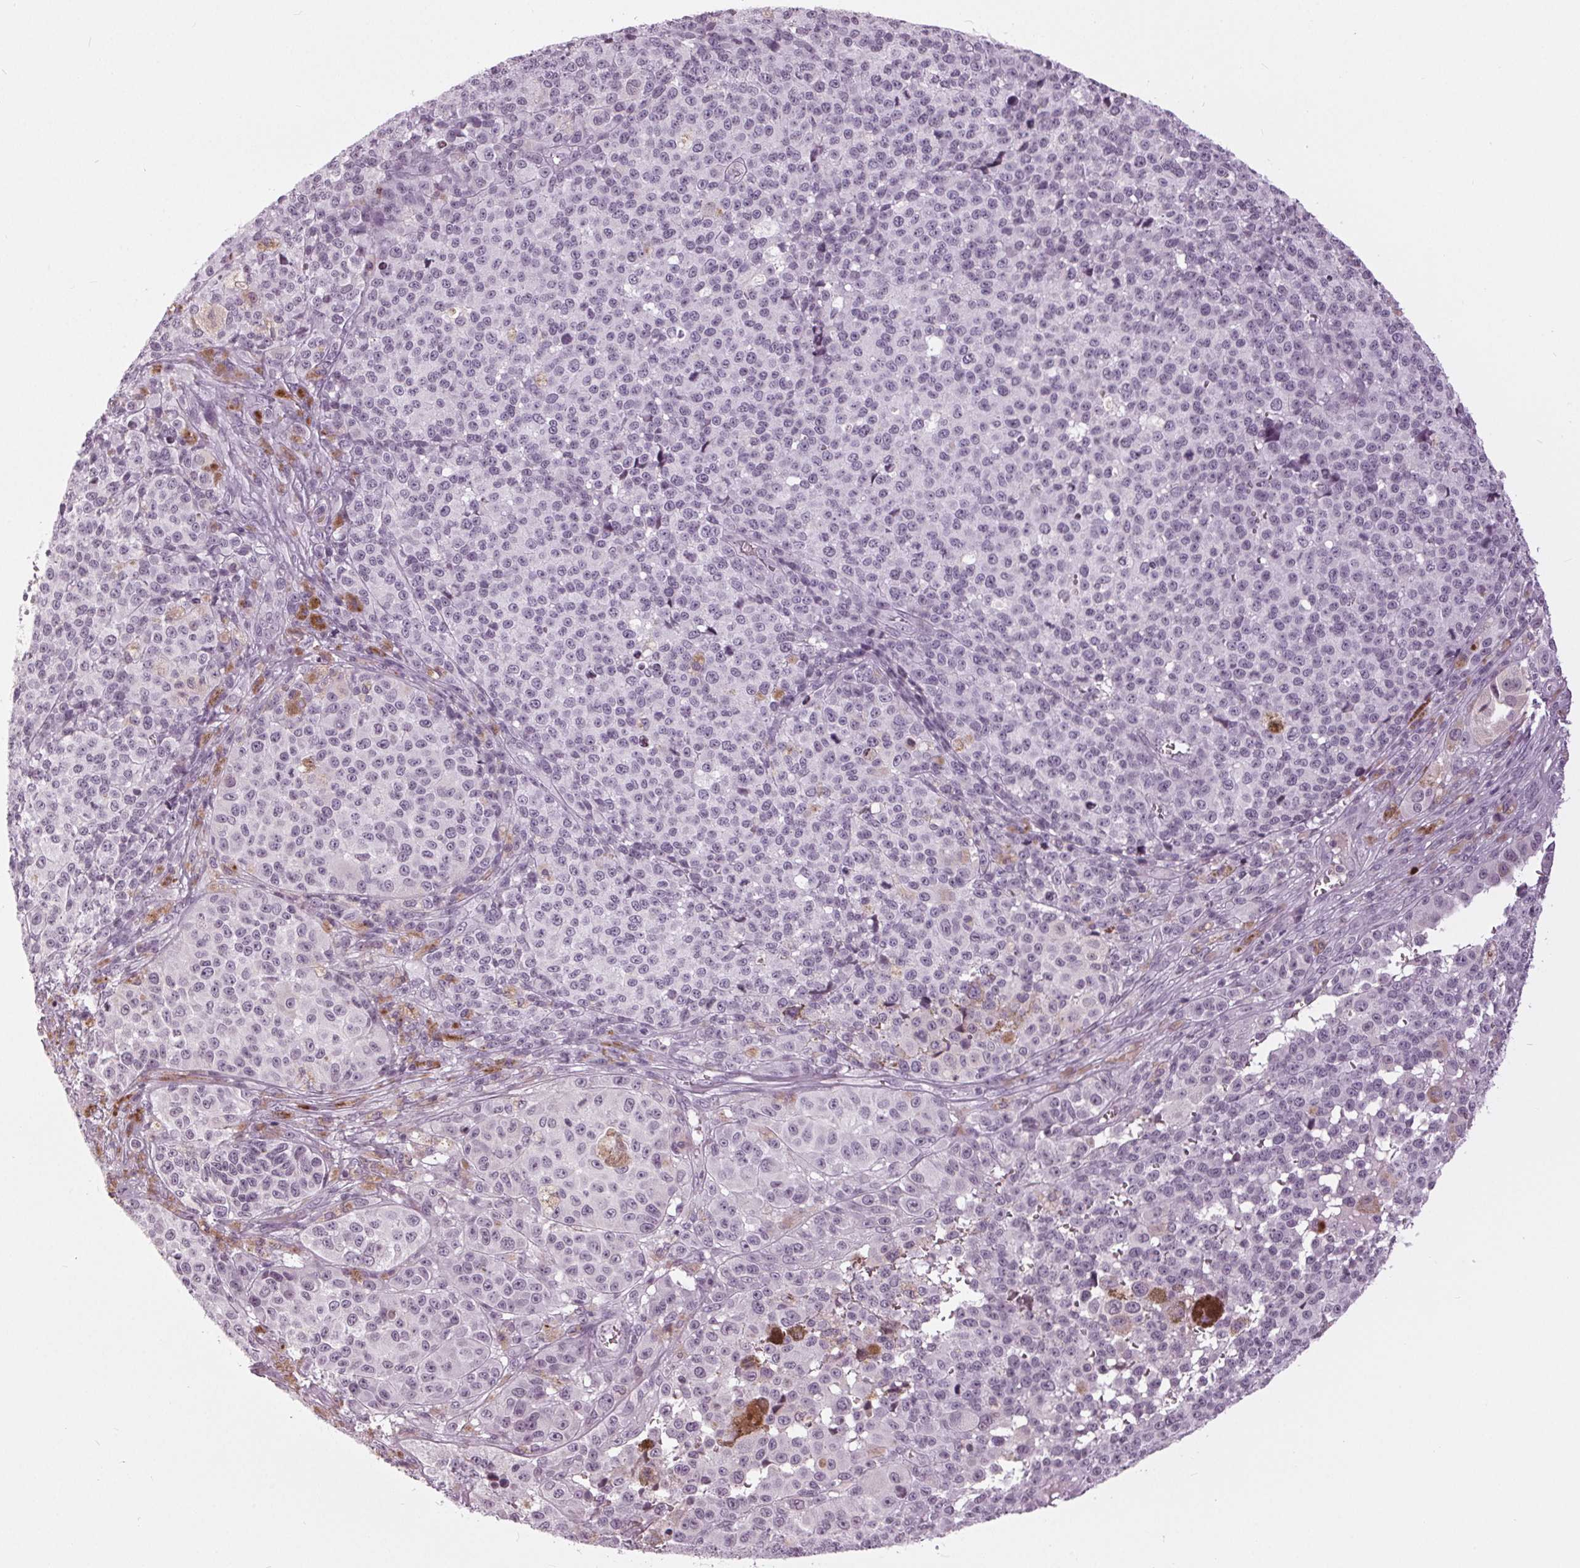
{"staining": {"intensity": "negative", "quantity": "none", "location": "none"}, "tissue": "melanoma", "cell_type": "Tumor cells", "image_type": "cancer", "snomed": [{"axis": "morphology", "description": "Malignant melanoma, NOS"}, {"axis": "topography", "description": "Skin"}], "caption": "A photomicrograph of human malignant melanoma is negative for staining in tumor cells.", "gene": "SLC9A4", "patient": {"sex": "female", "age": 58}}